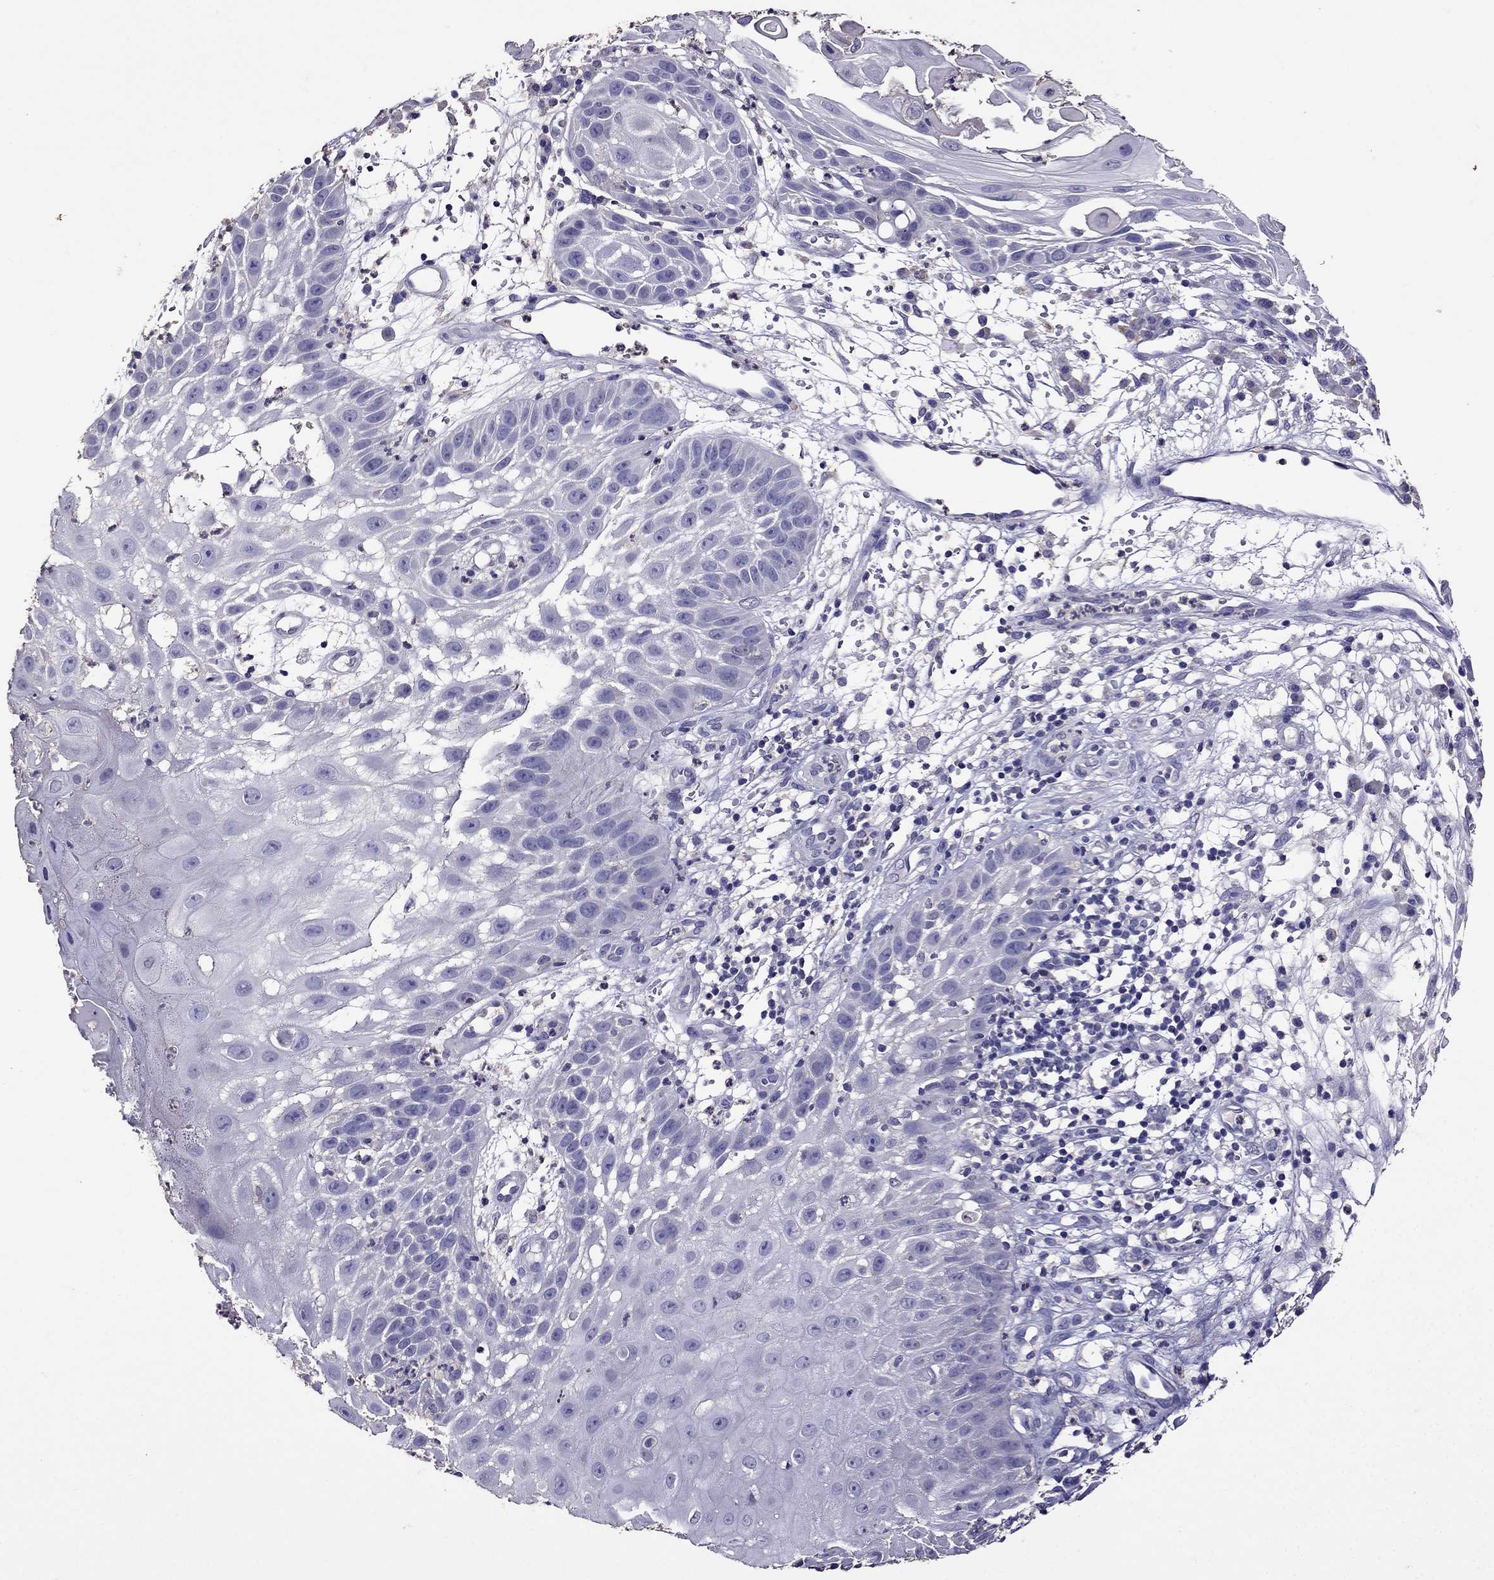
{"staining": {"intensity": "negative", "quantity": "none", "location": "none"}, "tissue": "skin cancer", "cell_type": "Tumor cells", "image_type": "cancer", "snomed": [{"axis": "morphology", "description": "Normal tissue, NOS"}, {"axis": "morphology", "description": "Squamous cell carcinoma, NOS"}, {"axis": "topography", "description": "Skin"}], "caption": "Human skin cancer stained for a protein using immunohistochemistry shows no staining in tumor cells.", "gene": "NKX3-1", "patient": {"sex": "male", "age": 79}}